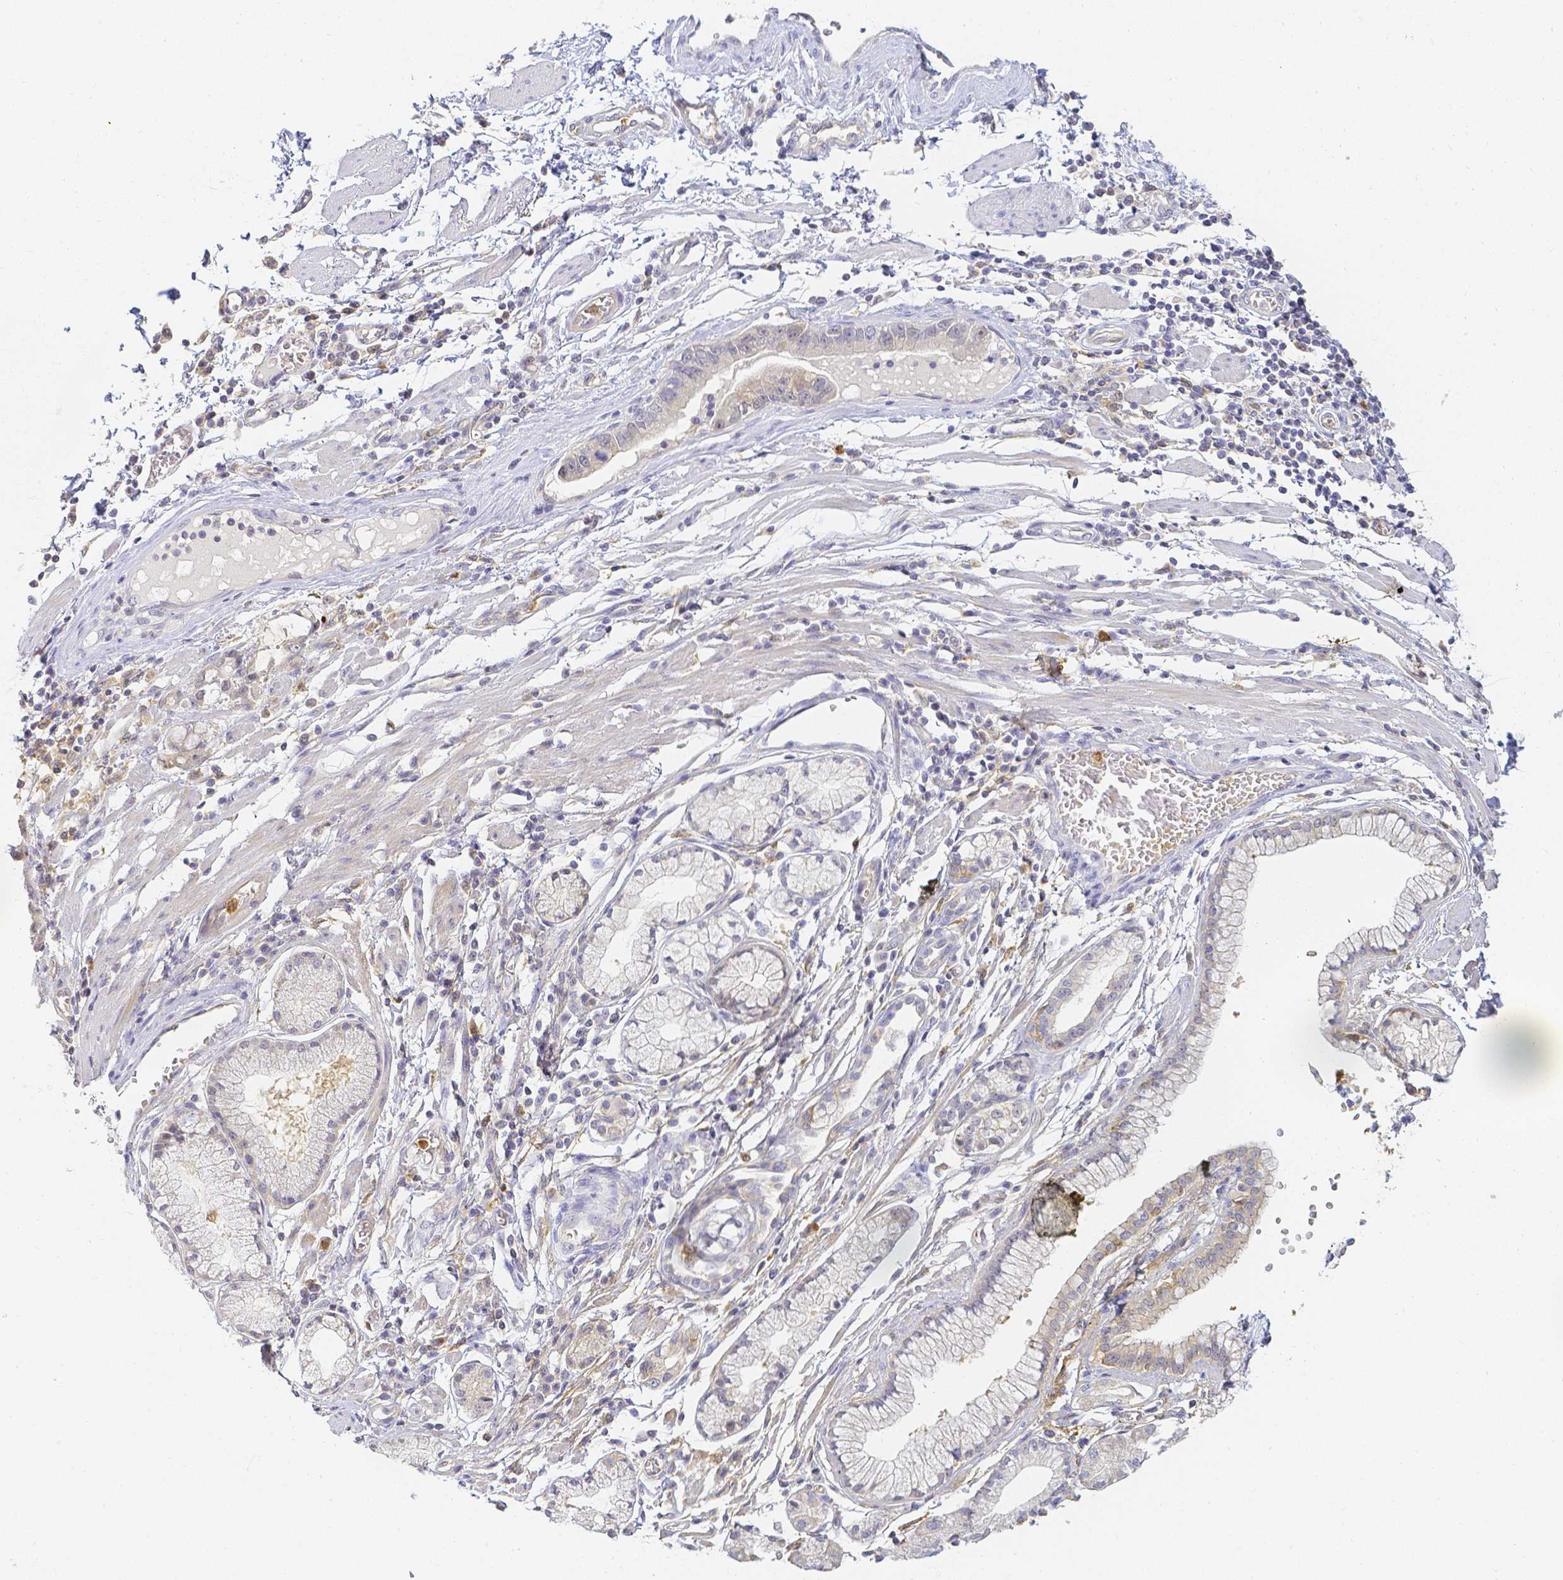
{"staining": {"intensity": "negative", "quantity": "none", "location": "none"}, "tissue": "stomach cancer", "cell_type": "Tumor cells", "image_type": "cancer", "snomed": [{"axis": "morphology", "description": "Adenocarcinoma, NOS"}, {"axis": "topography", "description": "Stomach"}], "caption": "Tumor cells show no significant staining in stomach adenocarcinoma.", "gene": "KCNH1", "patient": {"sex": "male", "age": 55}}